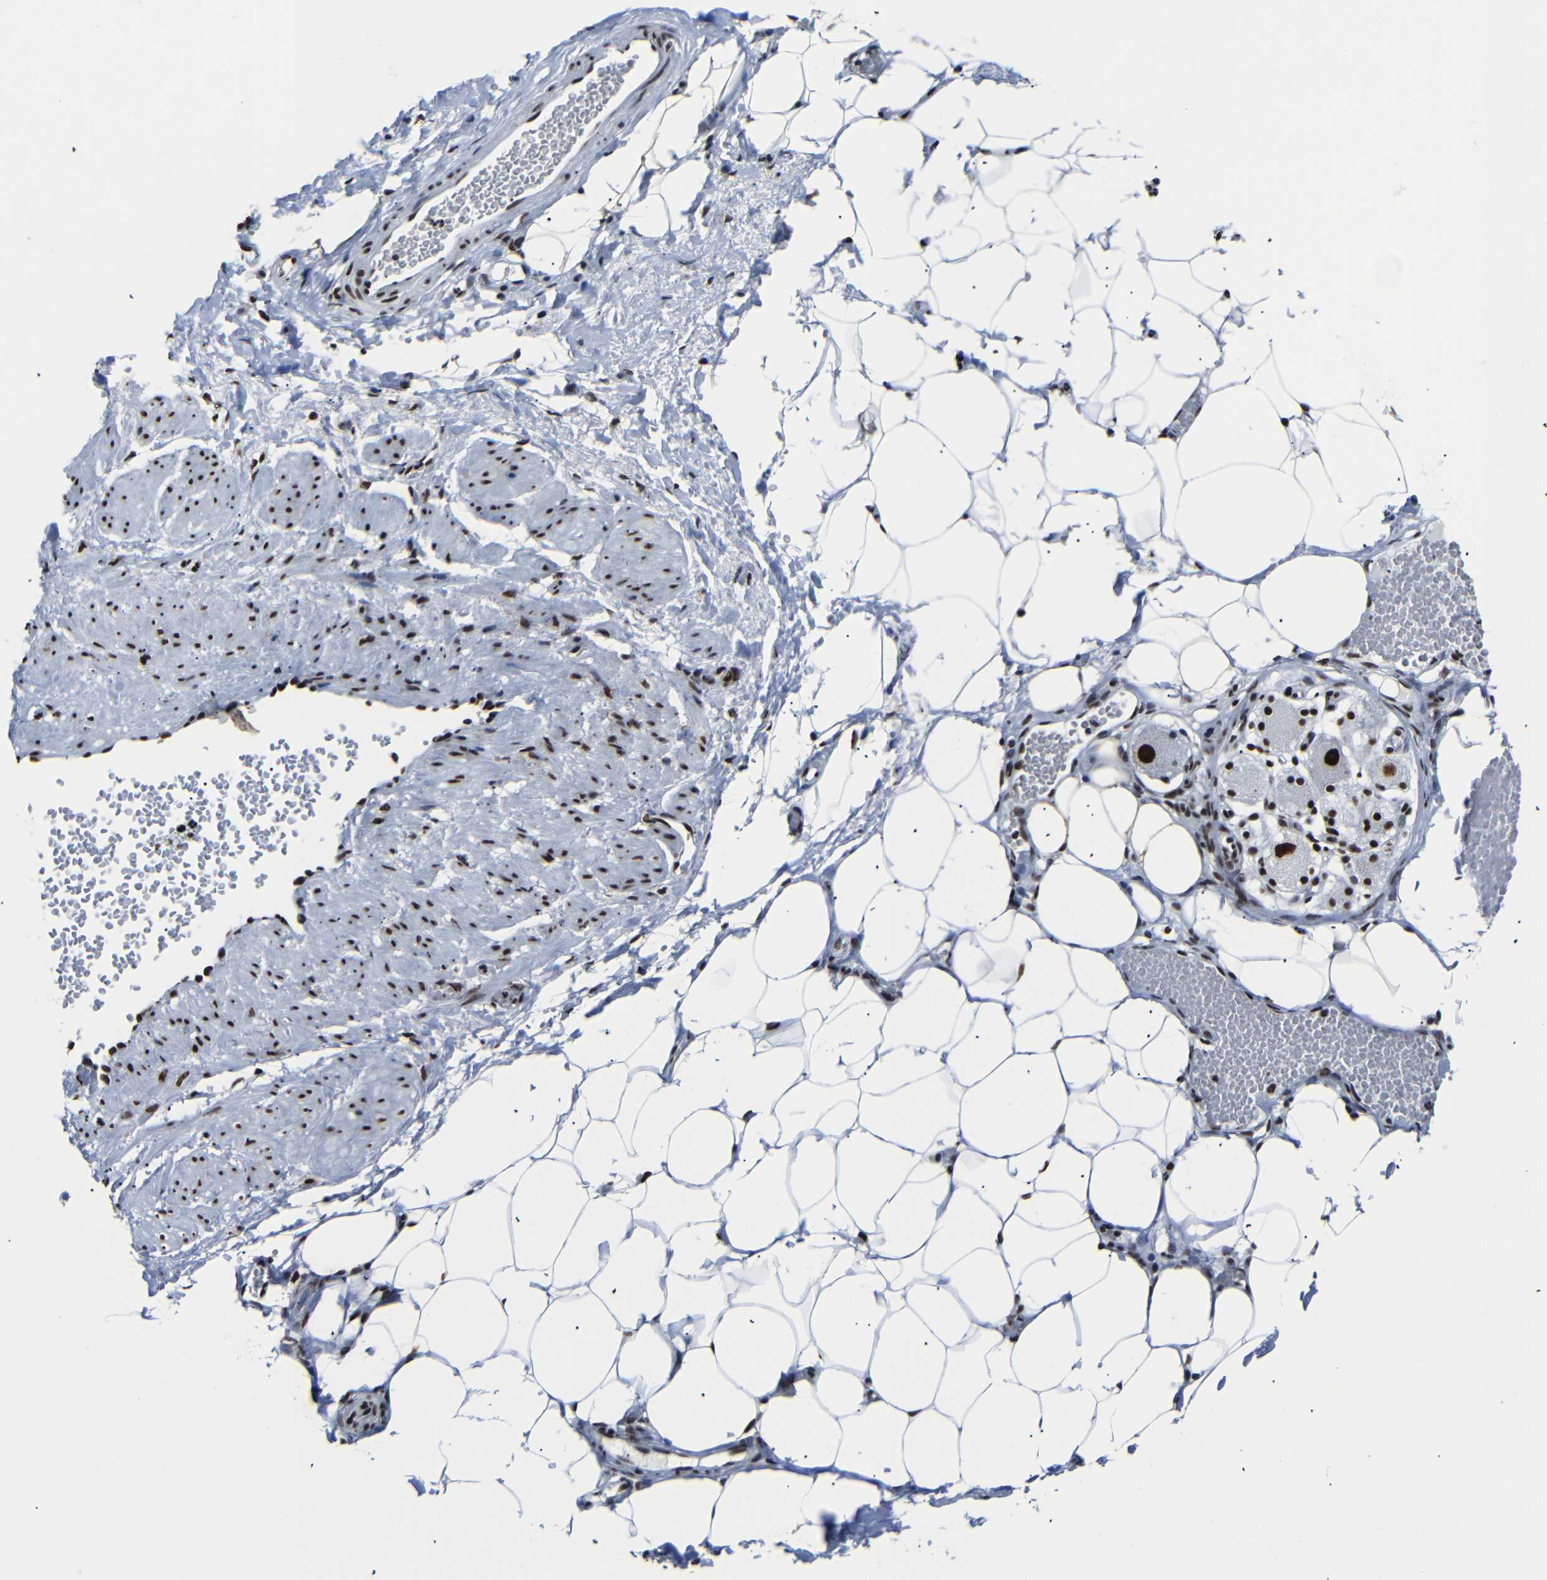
{"staining": {"intensity": "strong", "quantity": ">75%", "location": "nuclear"}, "tissue": "adipose tissue", "cell_type": "Adipocytes", "image_type": "normal", "snomed": [{"axis": "morphology", "description": "Normal tissue, NOS"}, {"axis": "topography", "description": "Soft tissue"}, {"axis": "topography", "description": "Vascular tissue"}], "caption": "Approximately >75% of adipocytes in benign human adipose tissue demonstrate strong nuclear protein staining as visualized by brown immunohistochemical staining.", "gene": "SRSF1", "patient": {"sex": "female", "age": 35}}